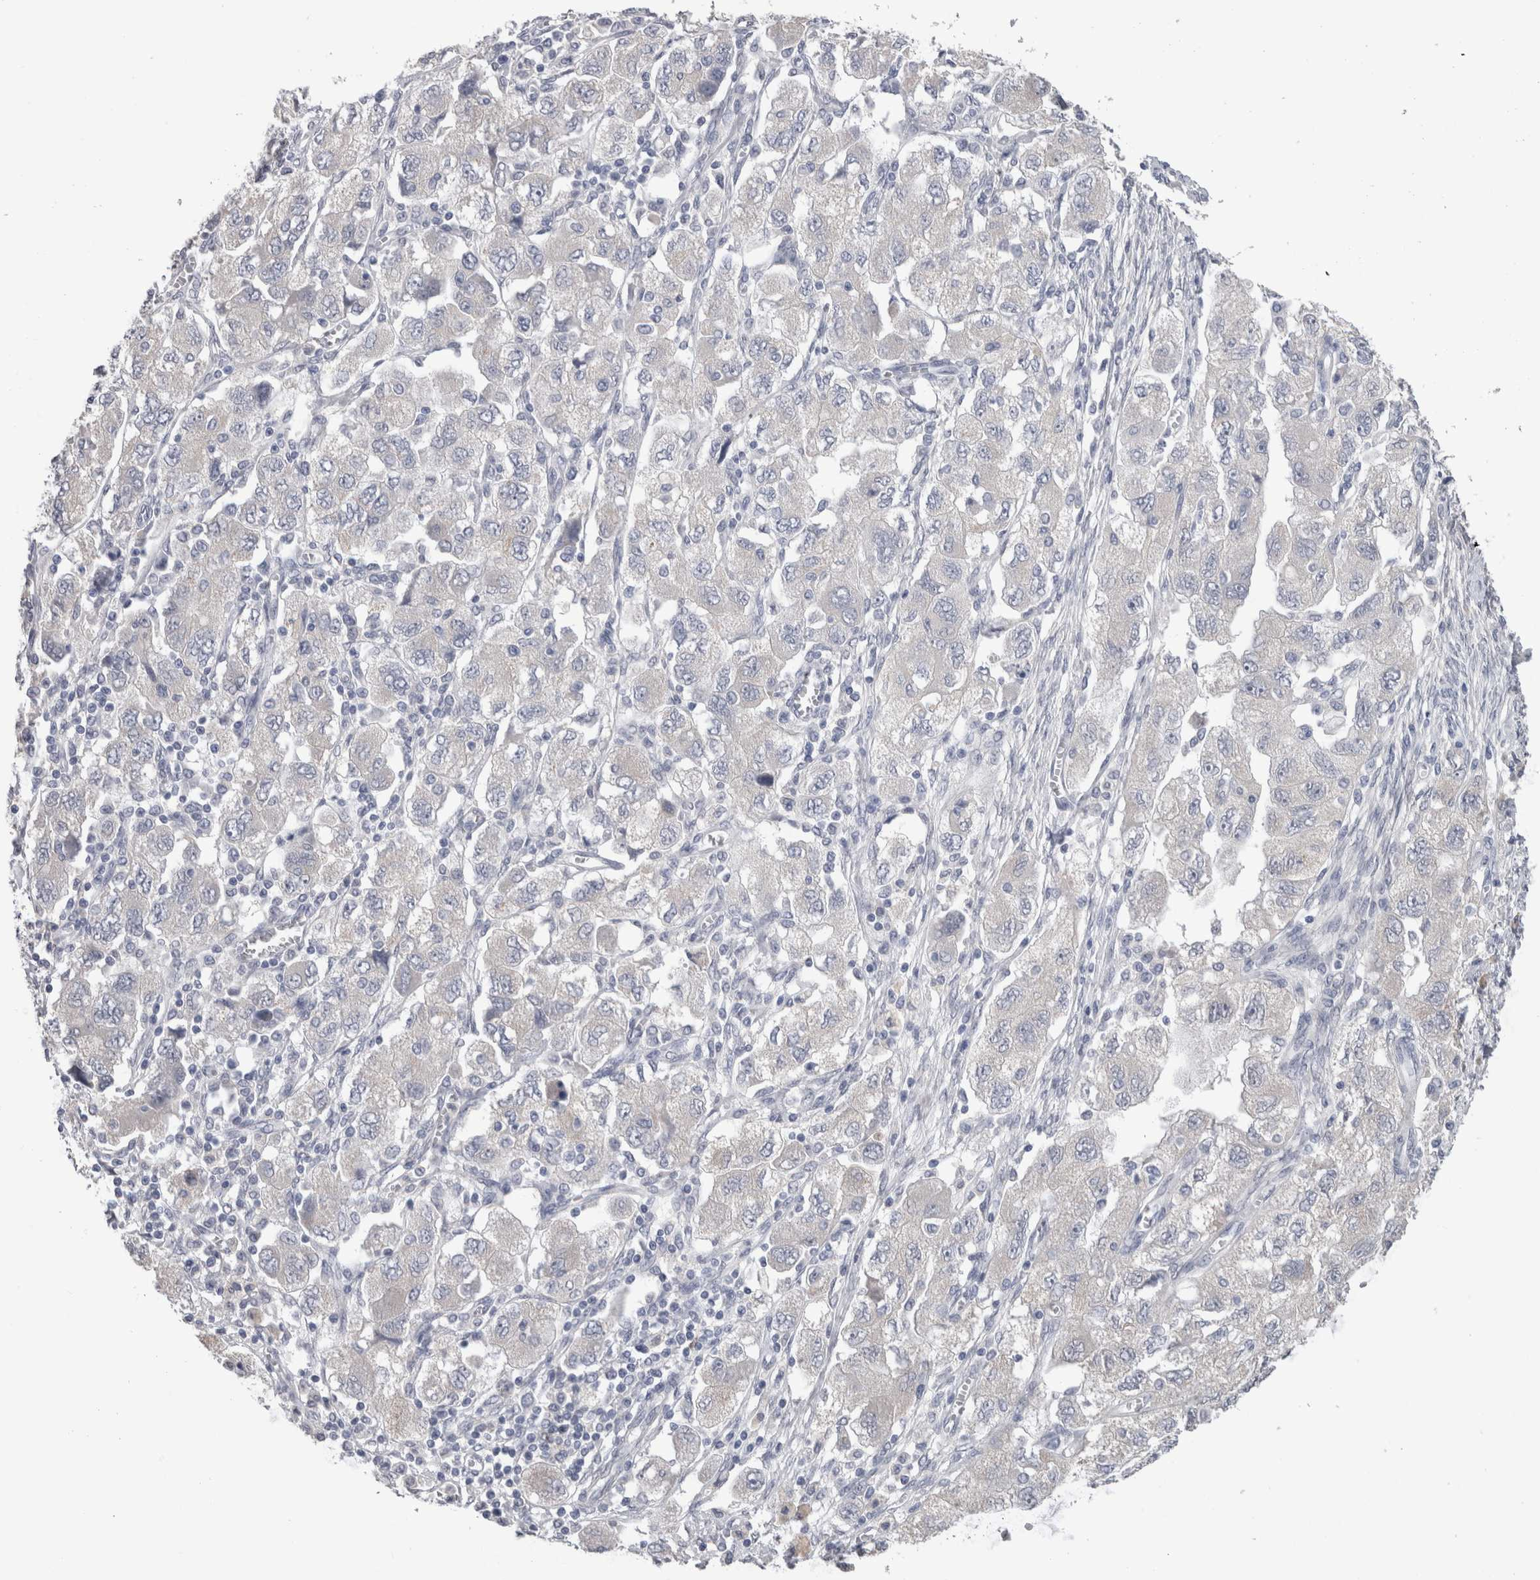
{"staining": {"intensity": "negative", "quantity": "none", "location": "none"}, "tissue": "ovarian cancer", "cell_type": "Tumor cells", "image_type": "cancer", "snomed": [{"axis": "morphology", "description": "Carcinoma, NOS"}, {"axis": "morphology", "description": "Cystadenocarcinoma, serous, NOS"}, {"axis": "topography", "description": "Ovary"}], "caption": "Ovarian carcinoma was stained to show a protein in brown. There is no significant expression in tumor cells. (DAB (3,3'-diaminobenzidine) immunohistochemistry (IHC) visualized using brightfield microscopy, high magnification).", "gene": "FHOD3", "patient": {"sex": "female", "age": 69}}